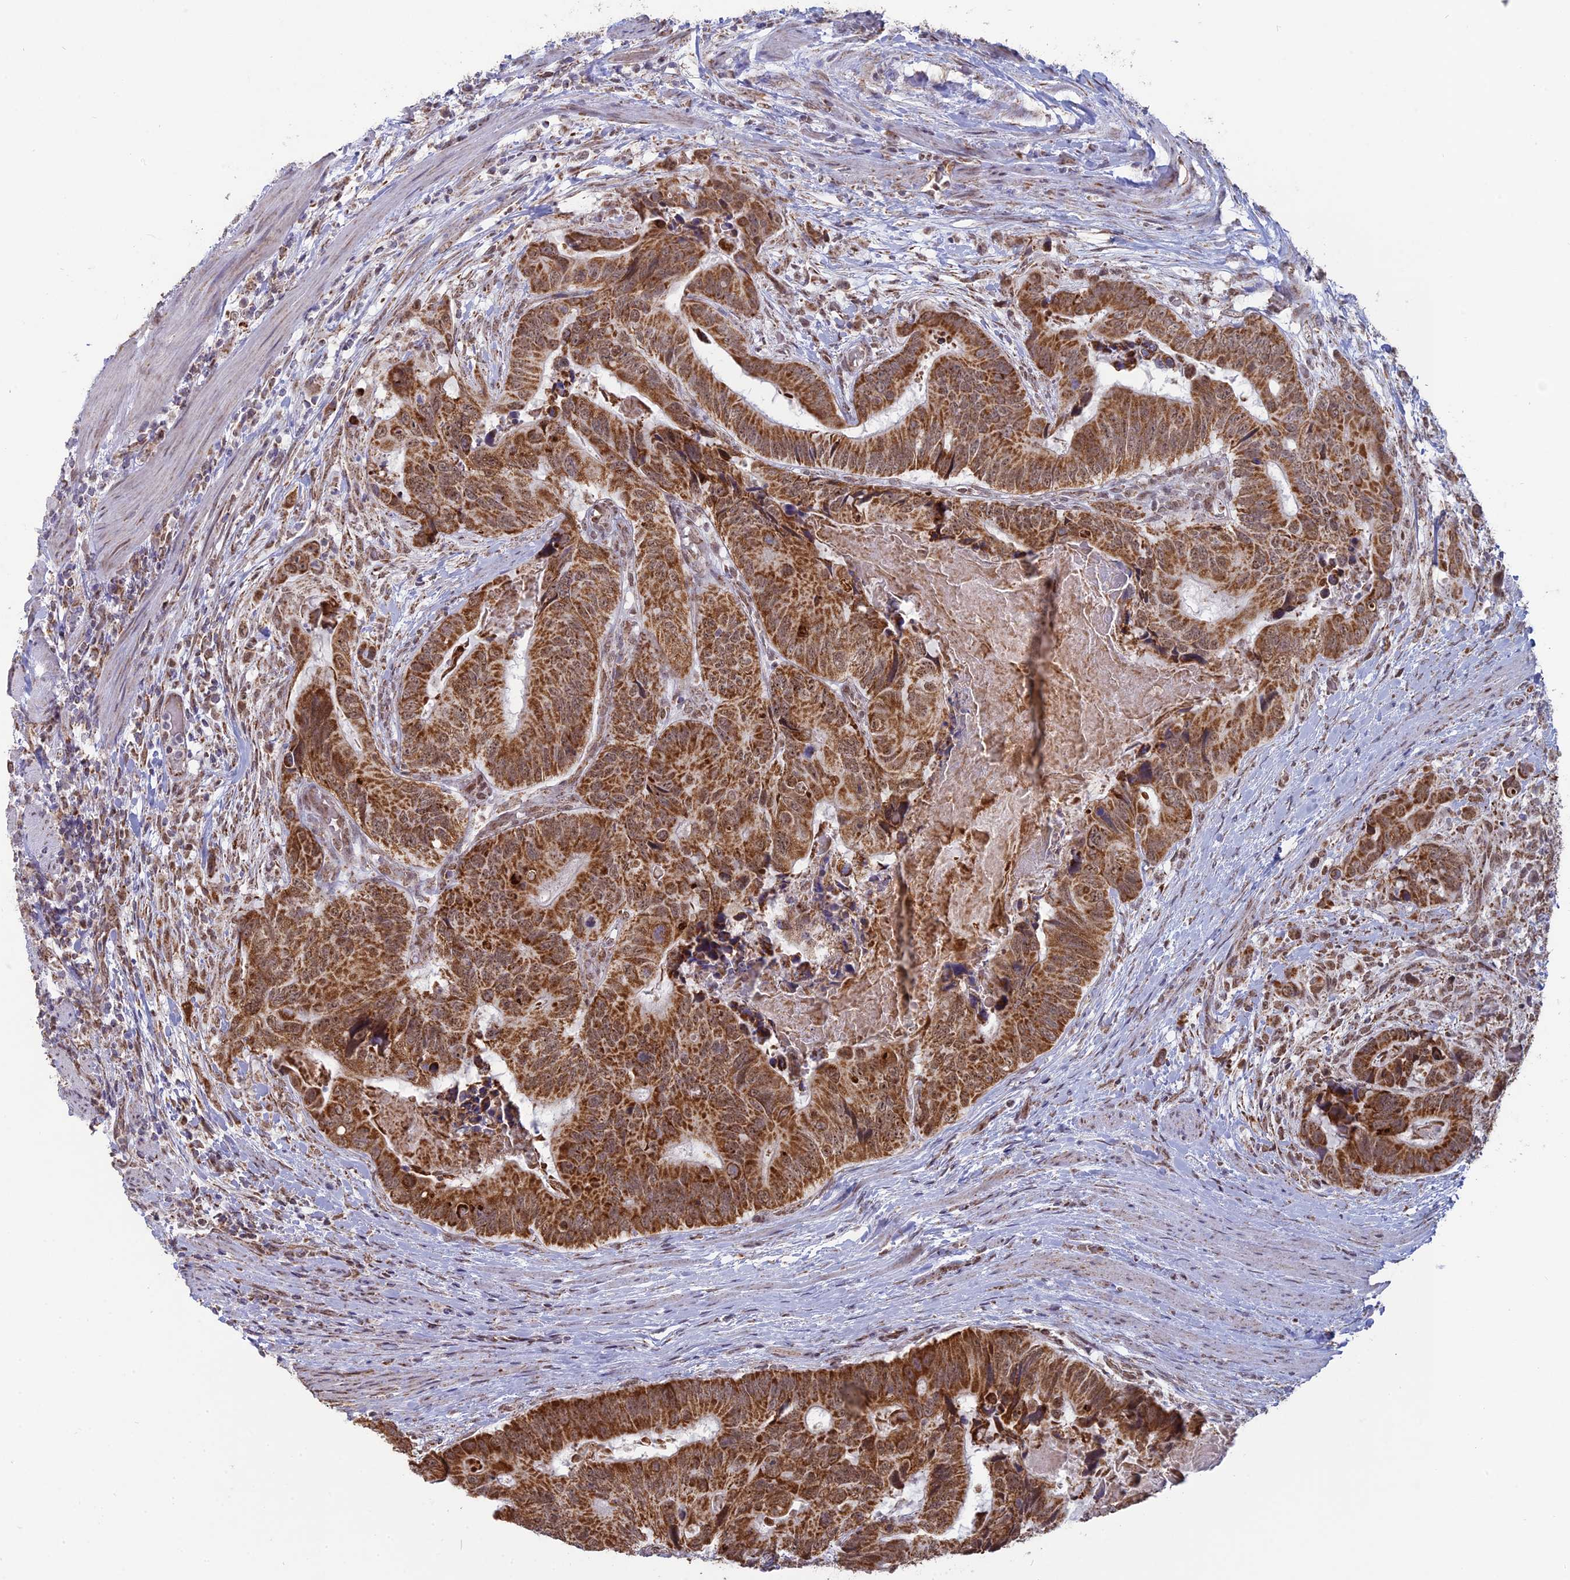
{"staining": {"intensity": "strong", "quantity": ">75%", "location": "cytoplasmic/membranous"}, "tissue": "colorectal cancer", "cell_type": "Tumor cells", "image_type": "cancer", "snomed": [{"axis": "morphology", "description": "Adenocarcinoma, NOS"}, {"axis": "topography", "description": "Colon"}], "caption": "Protein analysis of colorectal cancer tissue displays strong cytoplasmic/membranous staining in about >75% of tumor cells. The protein is shown in brown color, while the nuclei are stained blue.", "gene": "ARHGAP40", "patient": {"sex": "male", "age": 84}}